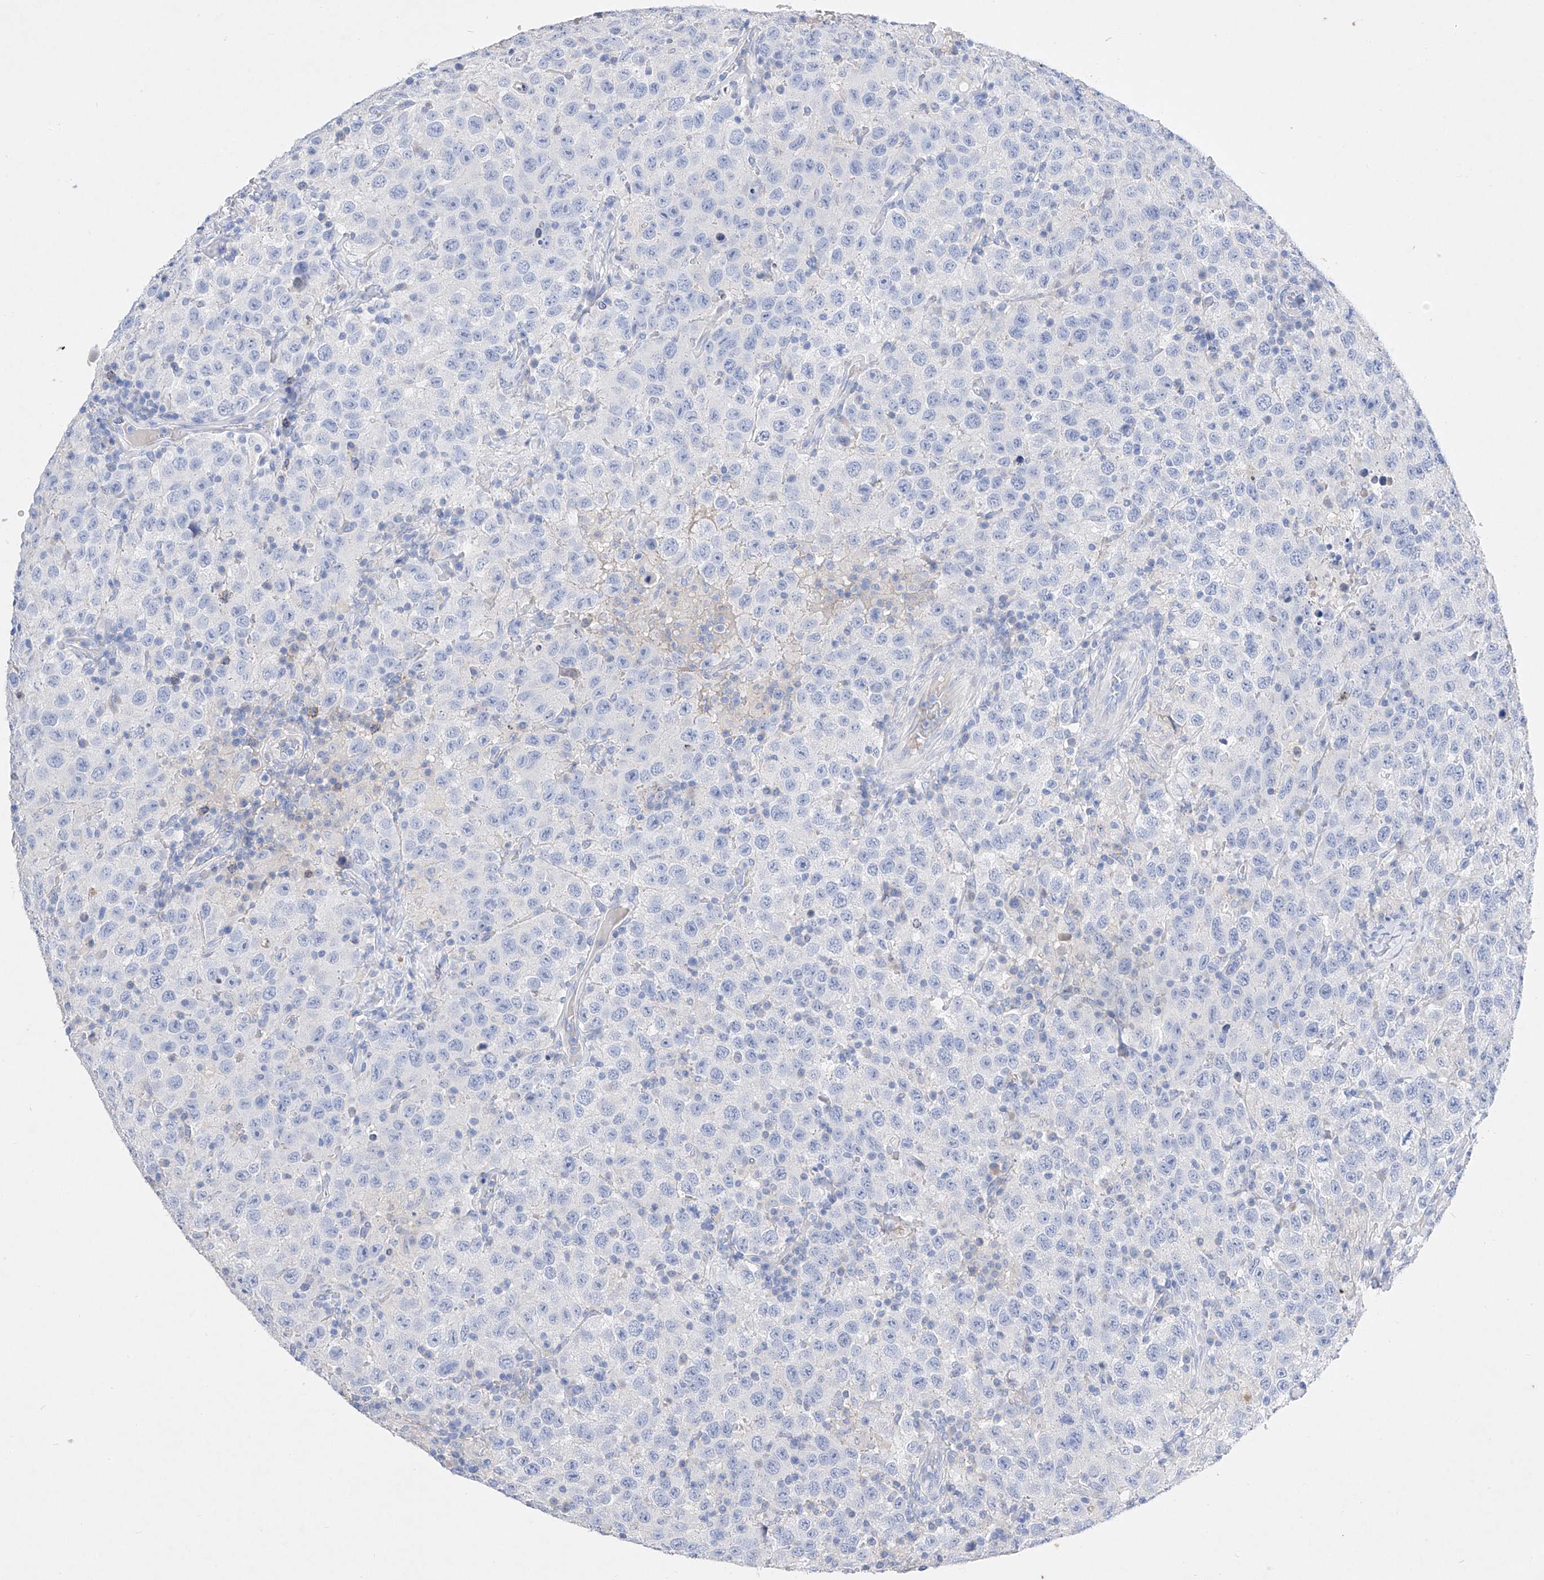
{"staining": {"intensity": "negative", "quantity": "none", "location": "none"}, "tissue": "testis cancer", "cell_type": "Tumor cells", "image_type": "cancer", "snomed": [{"axis": "morphology", "description": "Seminoma, NOS"}, {"axis": "topography", "description": "Testis"}], "caption": "Immunohistochemical staining of testis cancer (seminoma) exhibits no significant positivity in tumor cells. (DAB (3,3'-diaminobenzidine) IHC, high magnification).", "gene": "TM7SF2", "patient": {"sex": "male", "age": 41}}